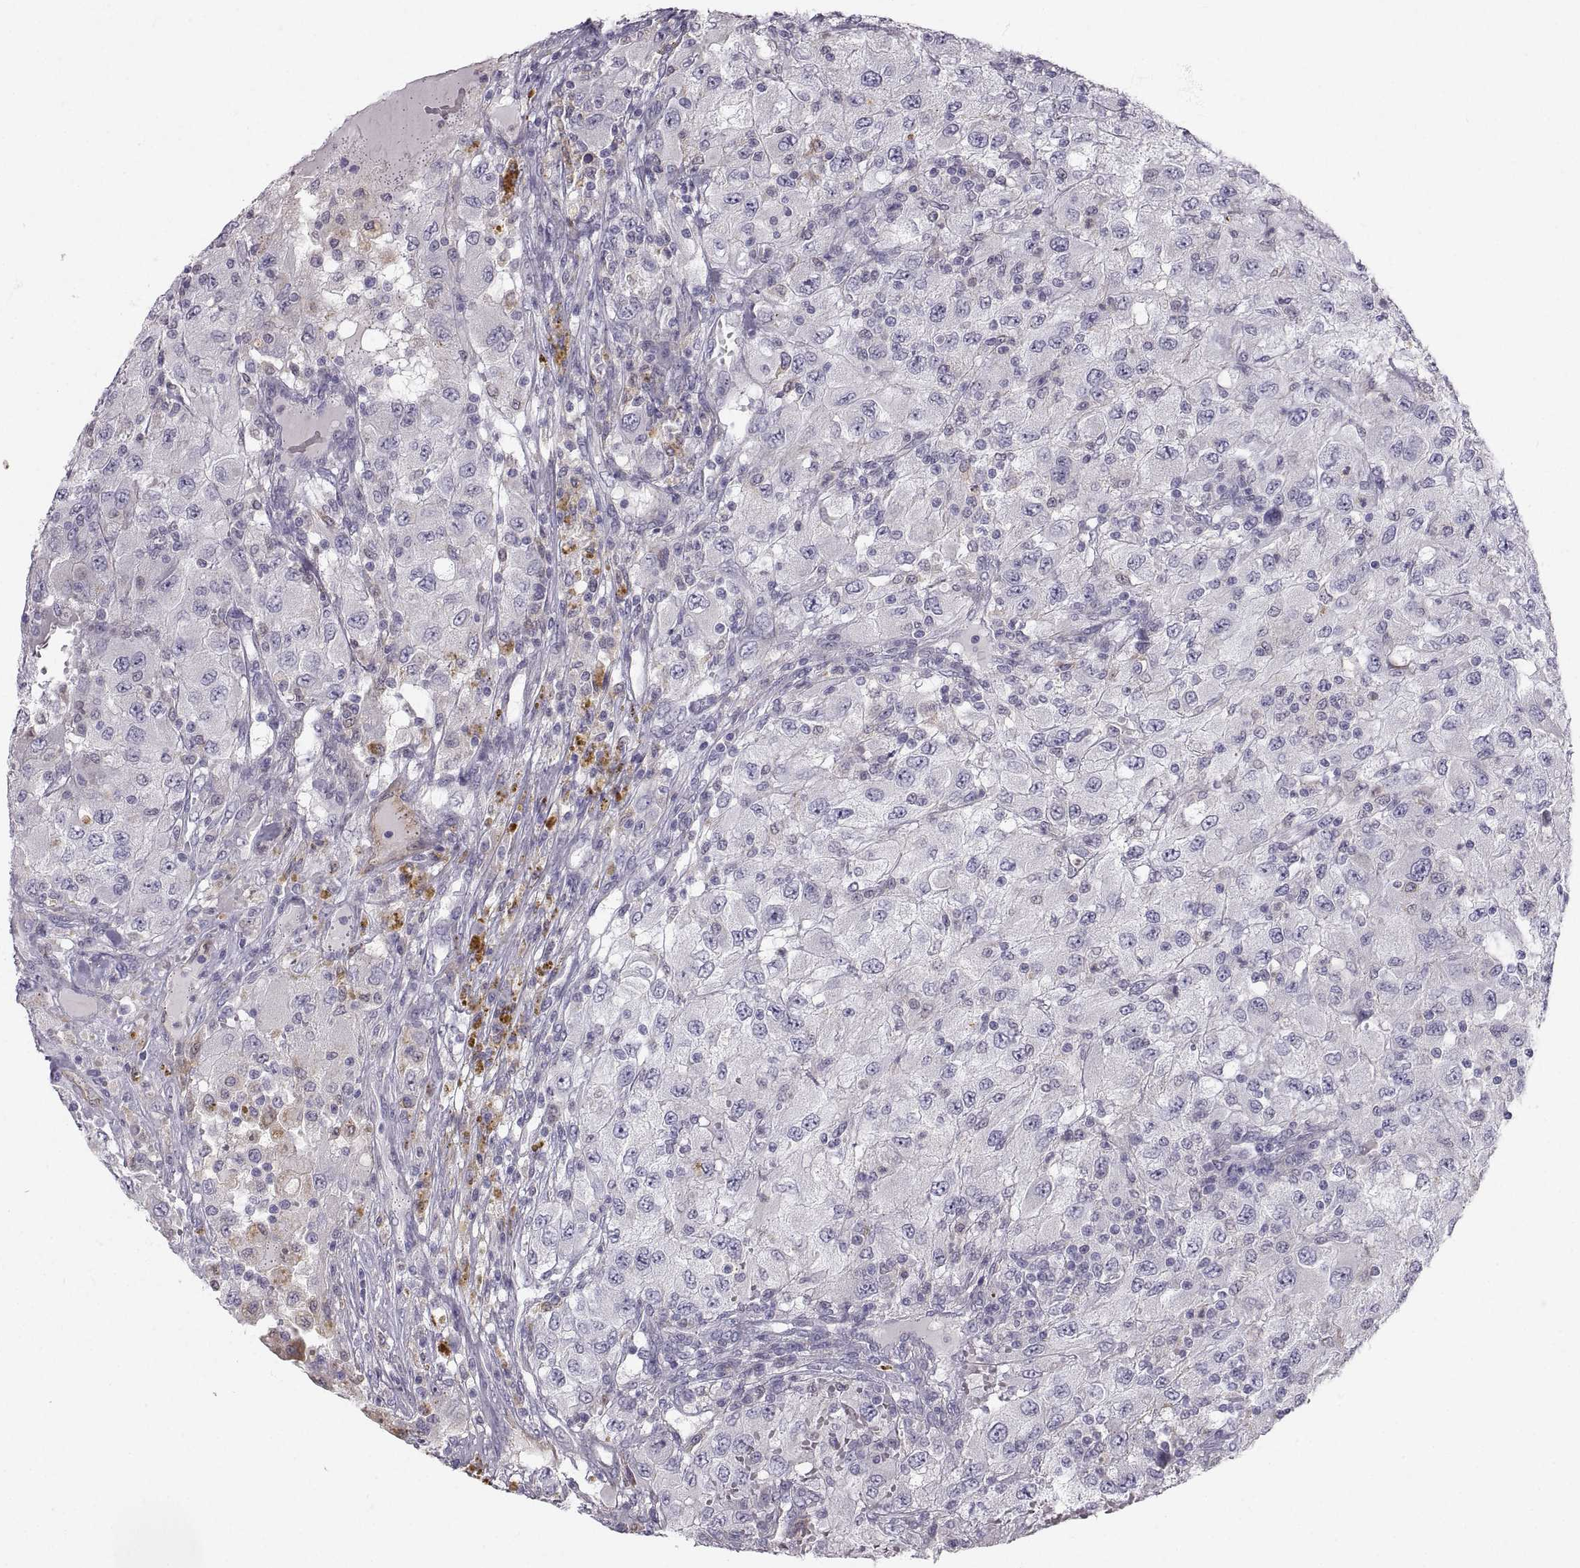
{"staining": {"intensity": "negative", "quantity": "none", "location": "none"}, "tissue": "renal cancer", "cell_type": "Tumor cells", "image_type": "cancer", "snomed": [{"axis": "morphology", "description": "Adenocarcinoma, NOS"}, {"axis": "topography", "description": "Kidney"}], "caption": "IHC histopathology image of neoplastic tissue: human adenocarcinoma (renal) stained with DAB (3,3'-diaminobenzidine) shows no significant protein positivity in tumor cells.", "gene": "PGM5", "patient": {"sex": "female", "age": 67}}